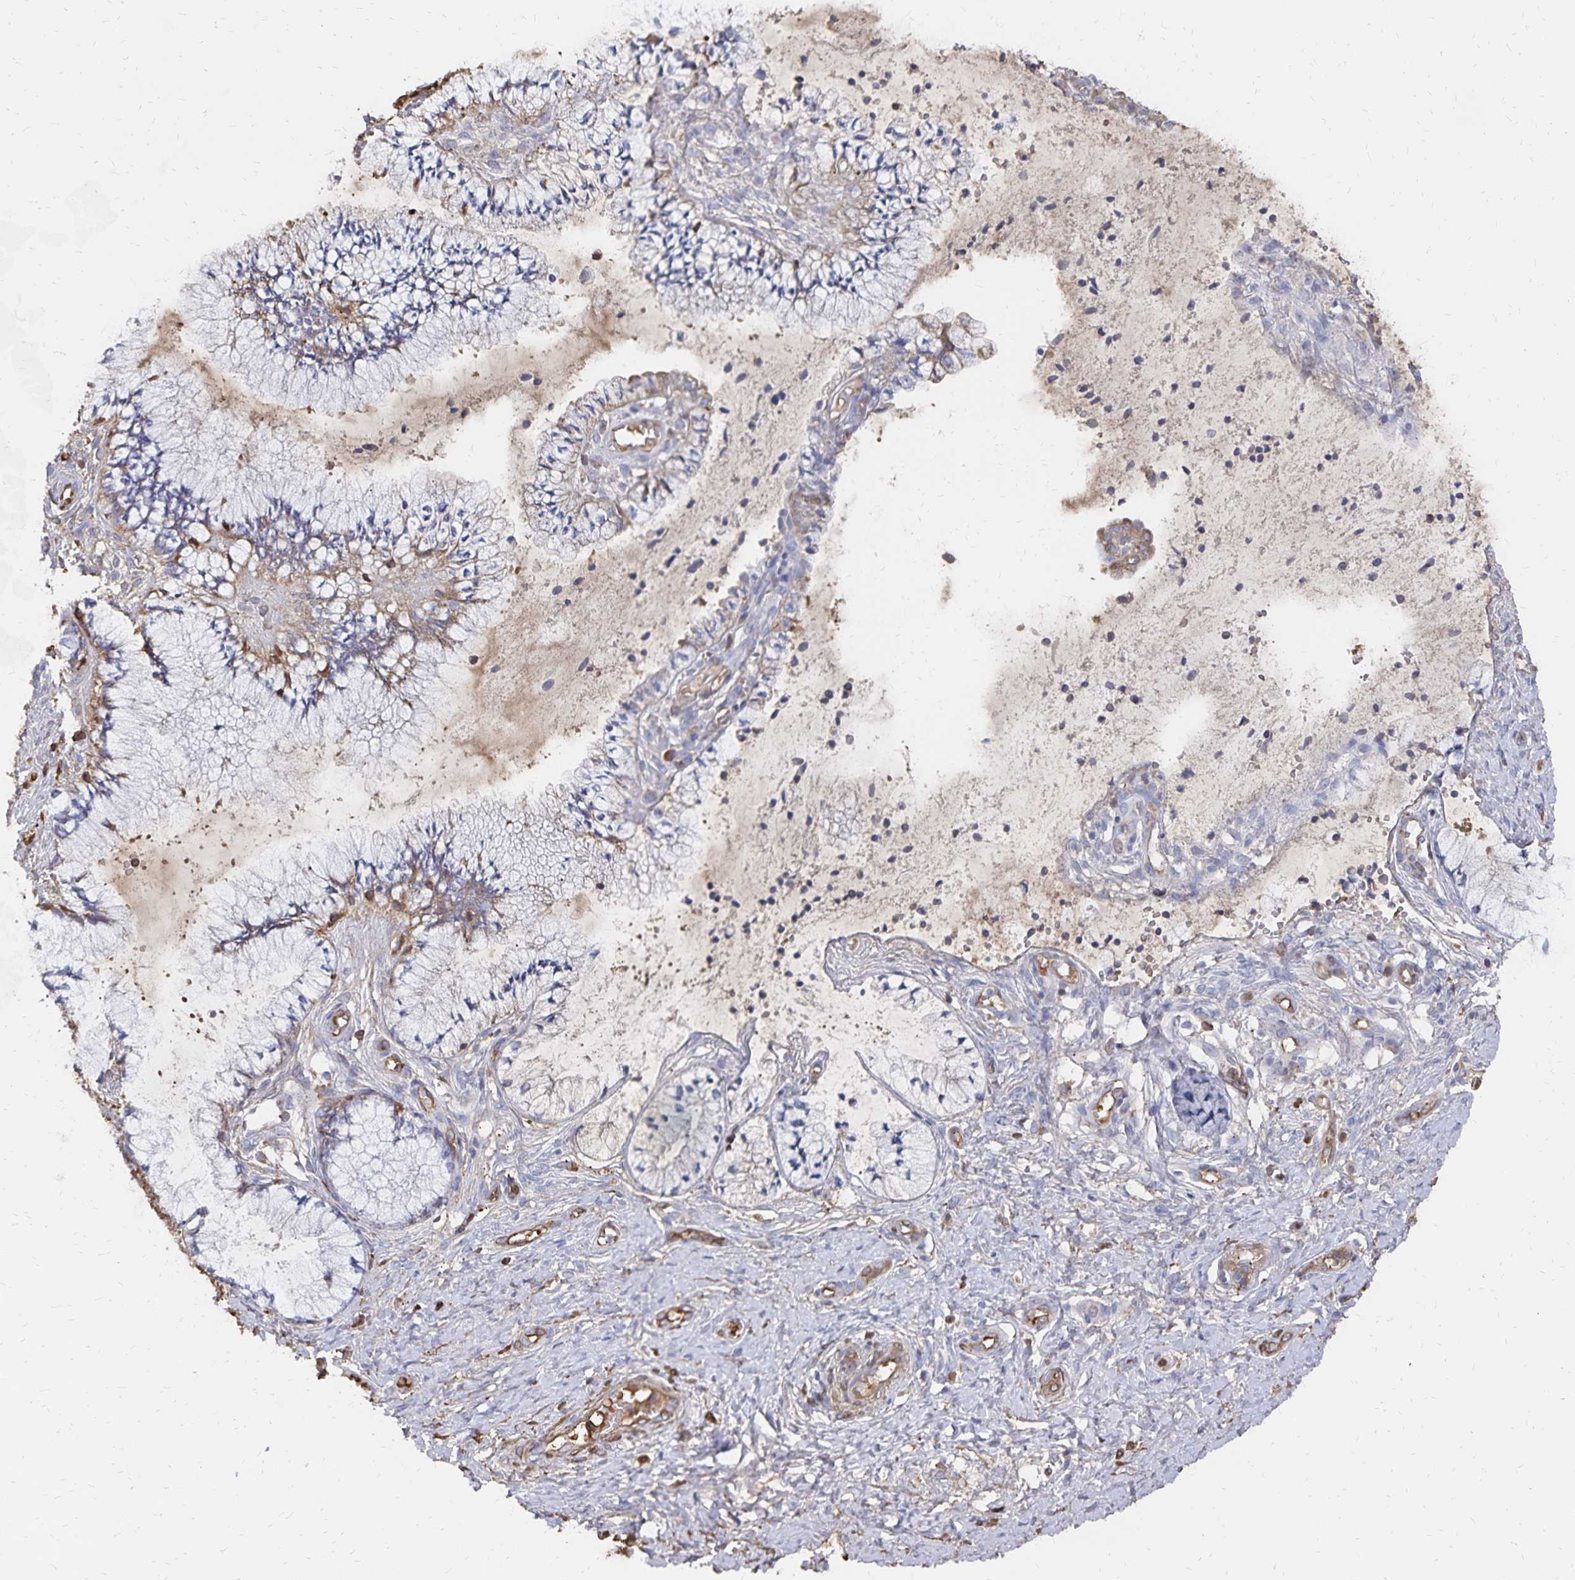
{"staining": {"intensity": "moderate", "quantity": "<25%", "location": "cytoplasmic/membranous"}, "tissue": "cervix", "cell_type": "Glandular cells", "image_type": "normal", "snomed": [{"axis": "morphology", "description": "Normal tissue, NOS"}, {"axis": "topography", "description": "Cervix"}], "caption": "IHC staining of benign cervix, which shows low levels of moderate cytoplasmic/membranous staining in approximately <25% of glandular cells indicating moderate cytoplasmic/membranous protein positivity. The staining was performed using DAB (3,3'-diaminobenzidine) (brown) for protein detection and nuclei were counterstained in hematoxylin (blue).", "gene": "KISS1", "patient": {"sex": "female", "age": 37}}